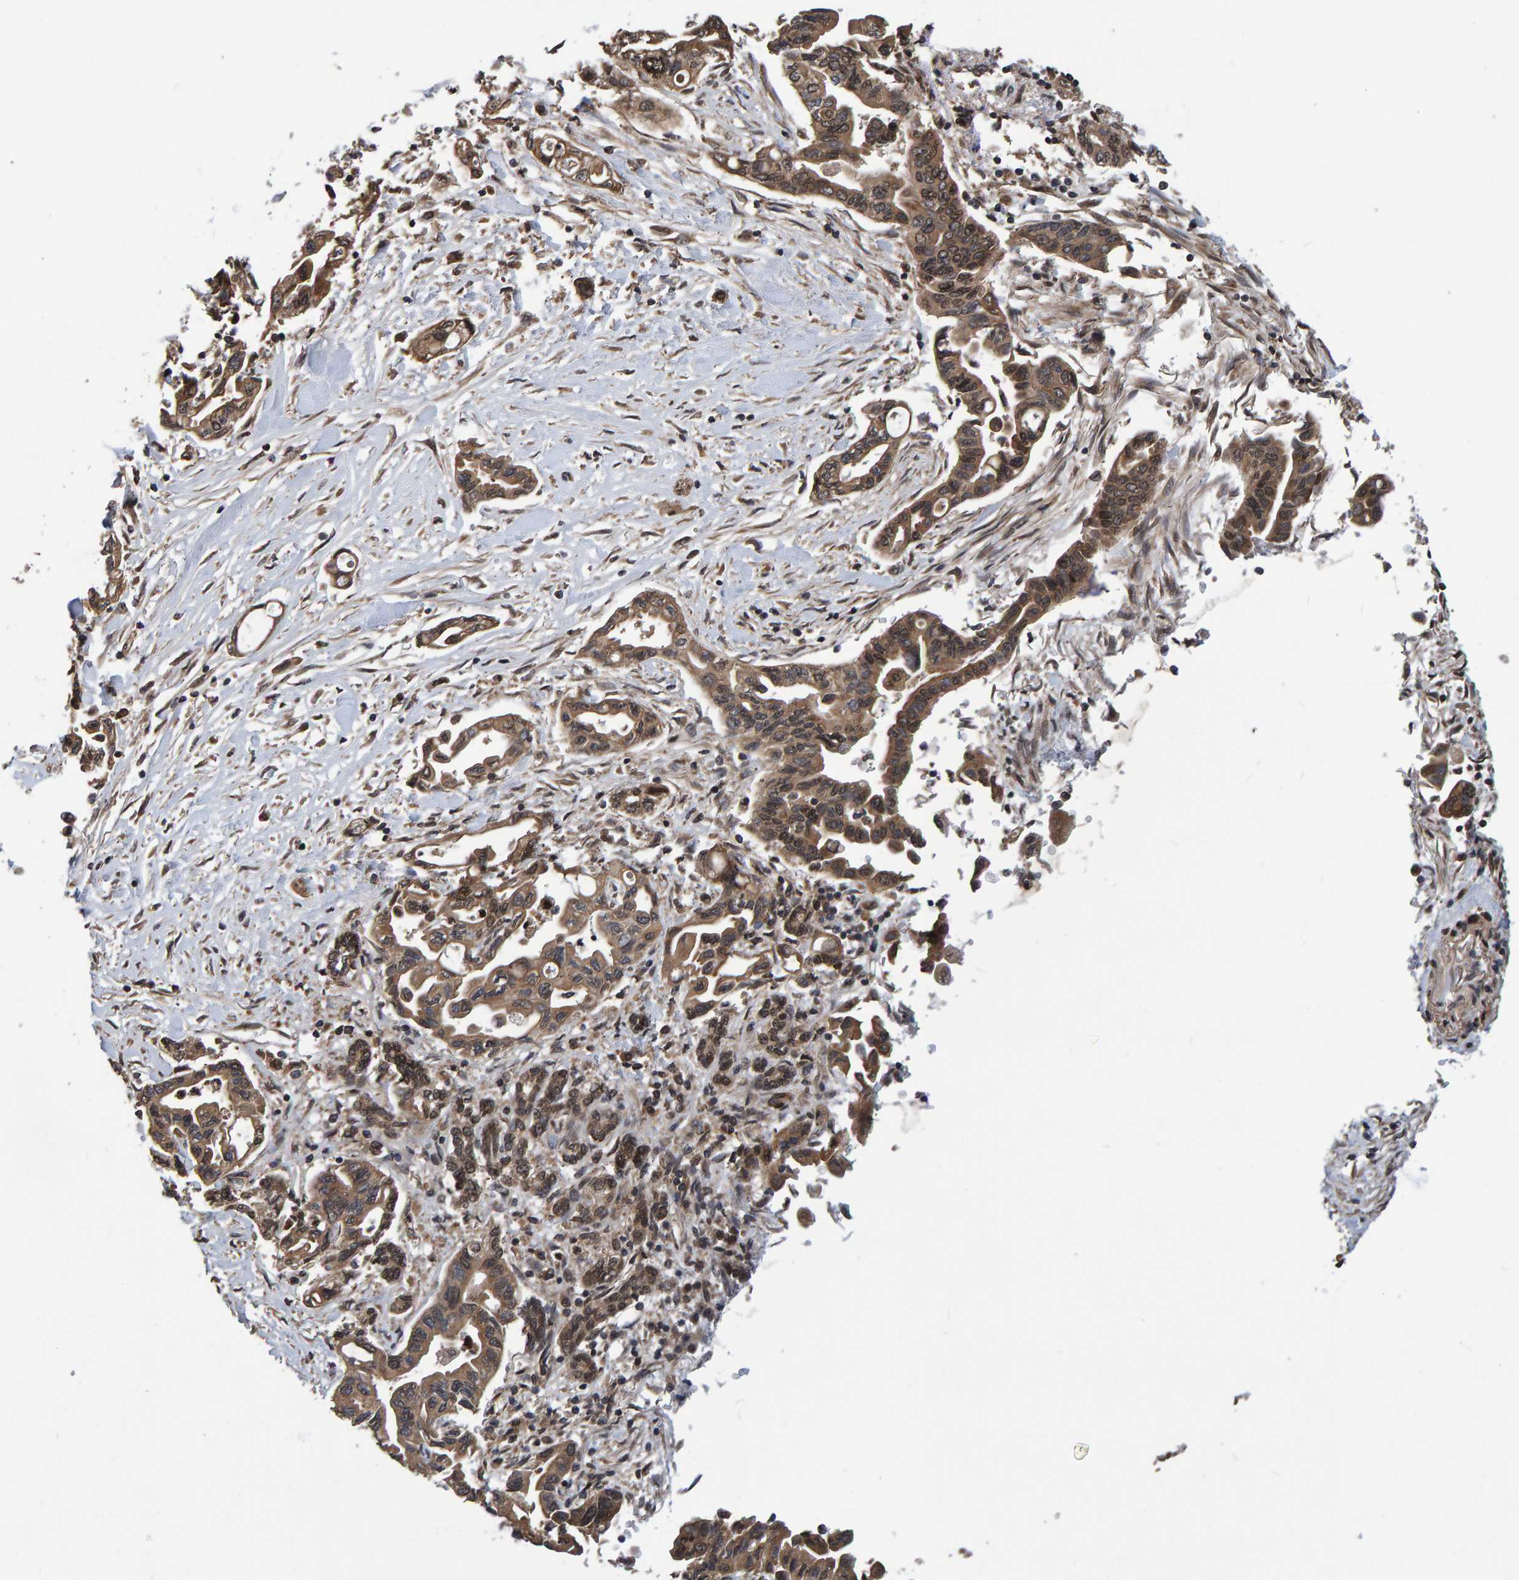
{"staining": {"intensity": "moderate", "quantity": ">75%", "location": "cytoplasmic/membranous"}, "tissue": "pancreatic cancer", "cell_type": "Tumor cells", "image_type": "cancer", "snomed": [{"axis": "morphology", "description": "Adenocarcinoma, NOS"}, {"axis": "topography", "description": "Pancreas"}], "caption": "A brown stain labels moderate cytoplasmic/membranous expression of a protein in human adenocarcinoma (pancreatic) tumor cells.", "gene": "GAB2", "patient": {"sex": "female", "age": 57}}